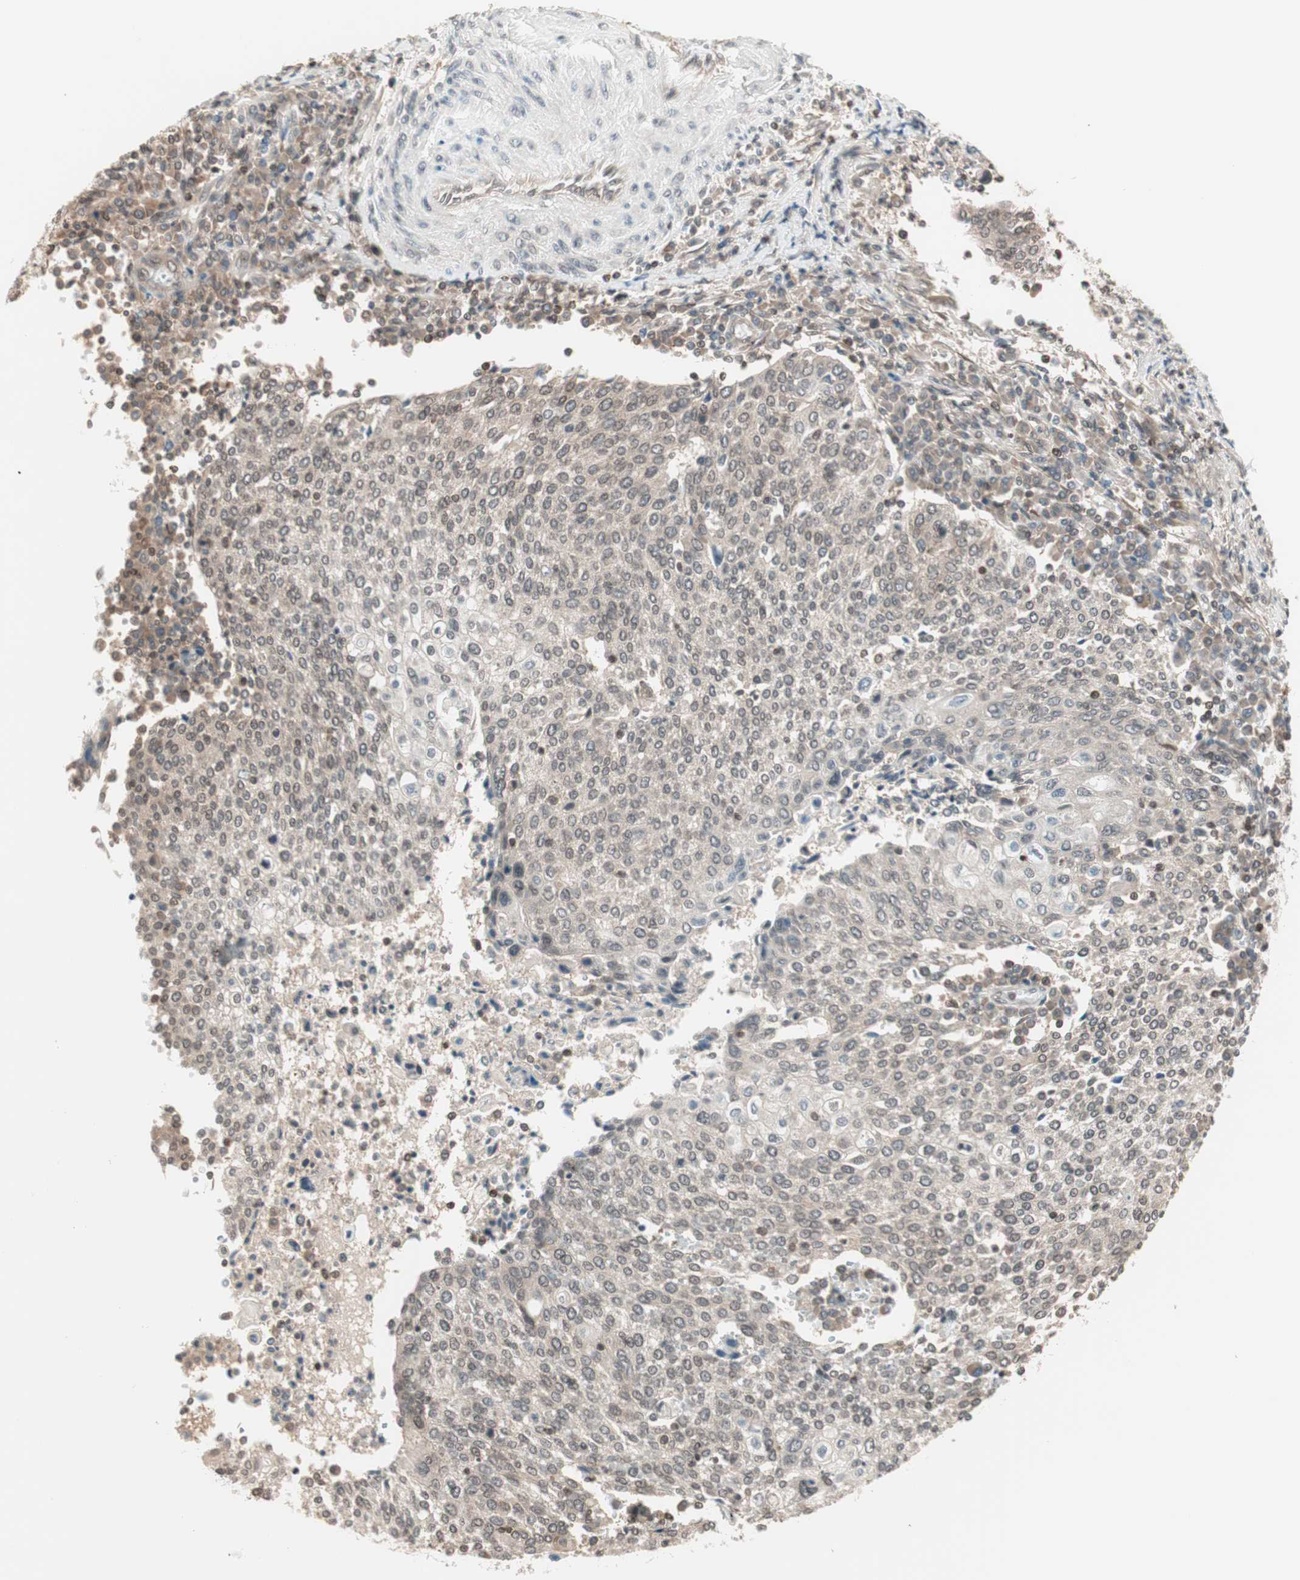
{"staining": {"intensity": "weak", "quantity": "<25%", "location": "cytoplasmic/membranous"}, "tissue": "cervical cancer", "cell_type": "Tumor cells", "image_type": "cancer", "snomed": [{"axis": "morphology", "description": "Squamous cell carcinoma, NOS"}, {"axis": "topography", "description": "Cervix"}], "caption": "Immunohistochemical staining of human cervical cancer shows no significant staining in tumor cells. (DAB (3,3'-diaminobenzidine) immunohistochemistry (IHC) with hematoxylin counter stain).", "gene": "UBE2I", "patient": {"sex": "female", "age": 40}}